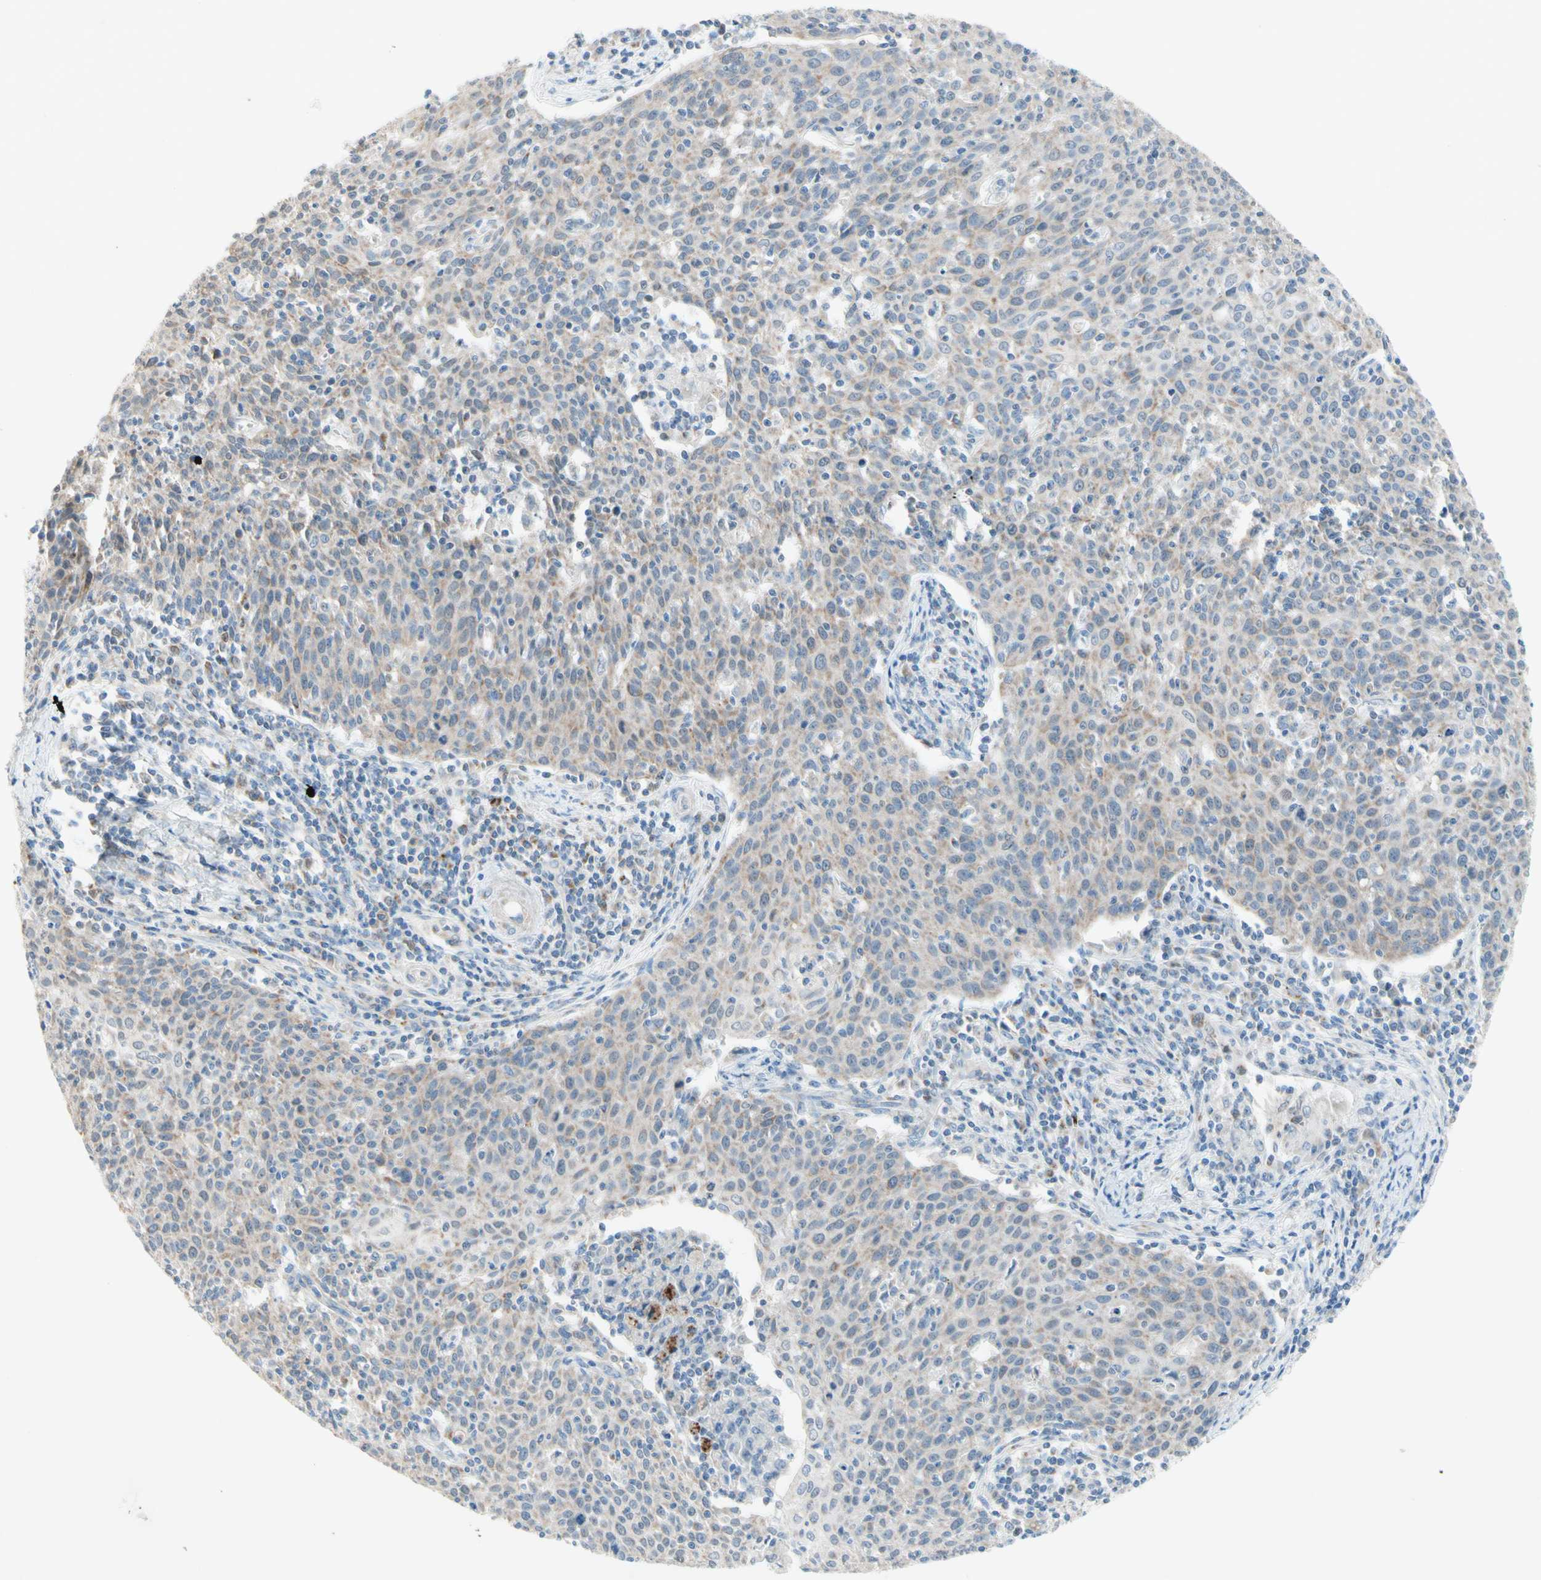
{"staining": {"intensity": "weak", "quantity": ">75%", "location": "cytoplasmic/membranous"}, "tissue": "cervical cancer", "cell_type": "Tumor cells", "image_type": "cancer", "snomed": [{"axis": "morphology", "description": "Squamous cell carcinoma, NOS"}, {"axis": "topography", "description": "Cervix"}], "caption": "Protein analysis of cervical cancer (squamous cell carcinoma) tissue shows weak cytoplasmic/membranous positivity in about >75% of tumor cells. (brown staining indicates protein expression, while blue staining denotes nuclei).", "gene": "MFF", "patient": {"sex": "female", "age": 38}}